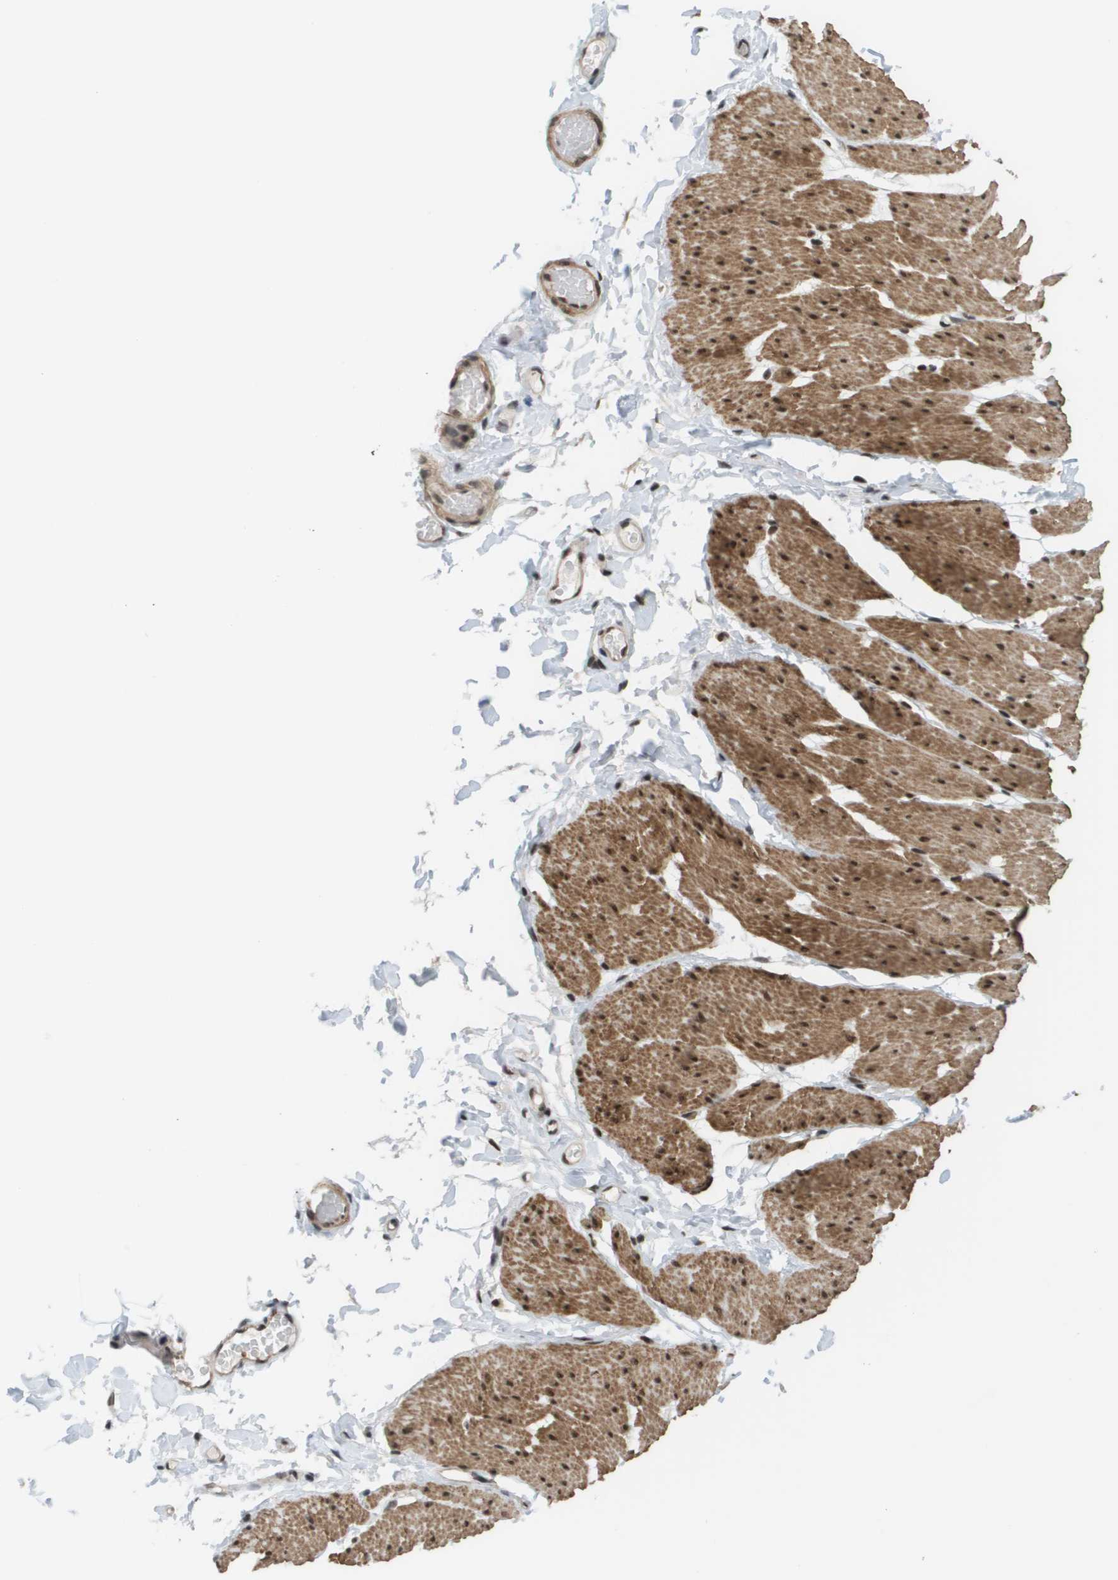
{"staining": {"intensity": "moderate", "quantity": ">75%", "location": "cytoplasmic/membranous,nuclear"}, "tissue": "smooth muscle", "cell_type": "Smooth muscle cells", "image_type": "normal", "snomed": [{"axis": "morphology", "description": "Normal tissue, NOS"}, {"axis": "topography", "description": "Smooth muscle"}, {"axis": "topography", "description": "Colon"}], "caption": "The photomicrograph exhibits a brown stain indicating the presence of a protein in the cytoplasmic/membranous,nuclear of smooth muscle cells in smooth muscle. The staining was performed using DAB to visualize the protein expression in brown, while the nuclei were stained in blue with hematoxylin (Magnification: 20x).", "gene": "PRCC", "patient": {"sex": "male", "age": 67}}